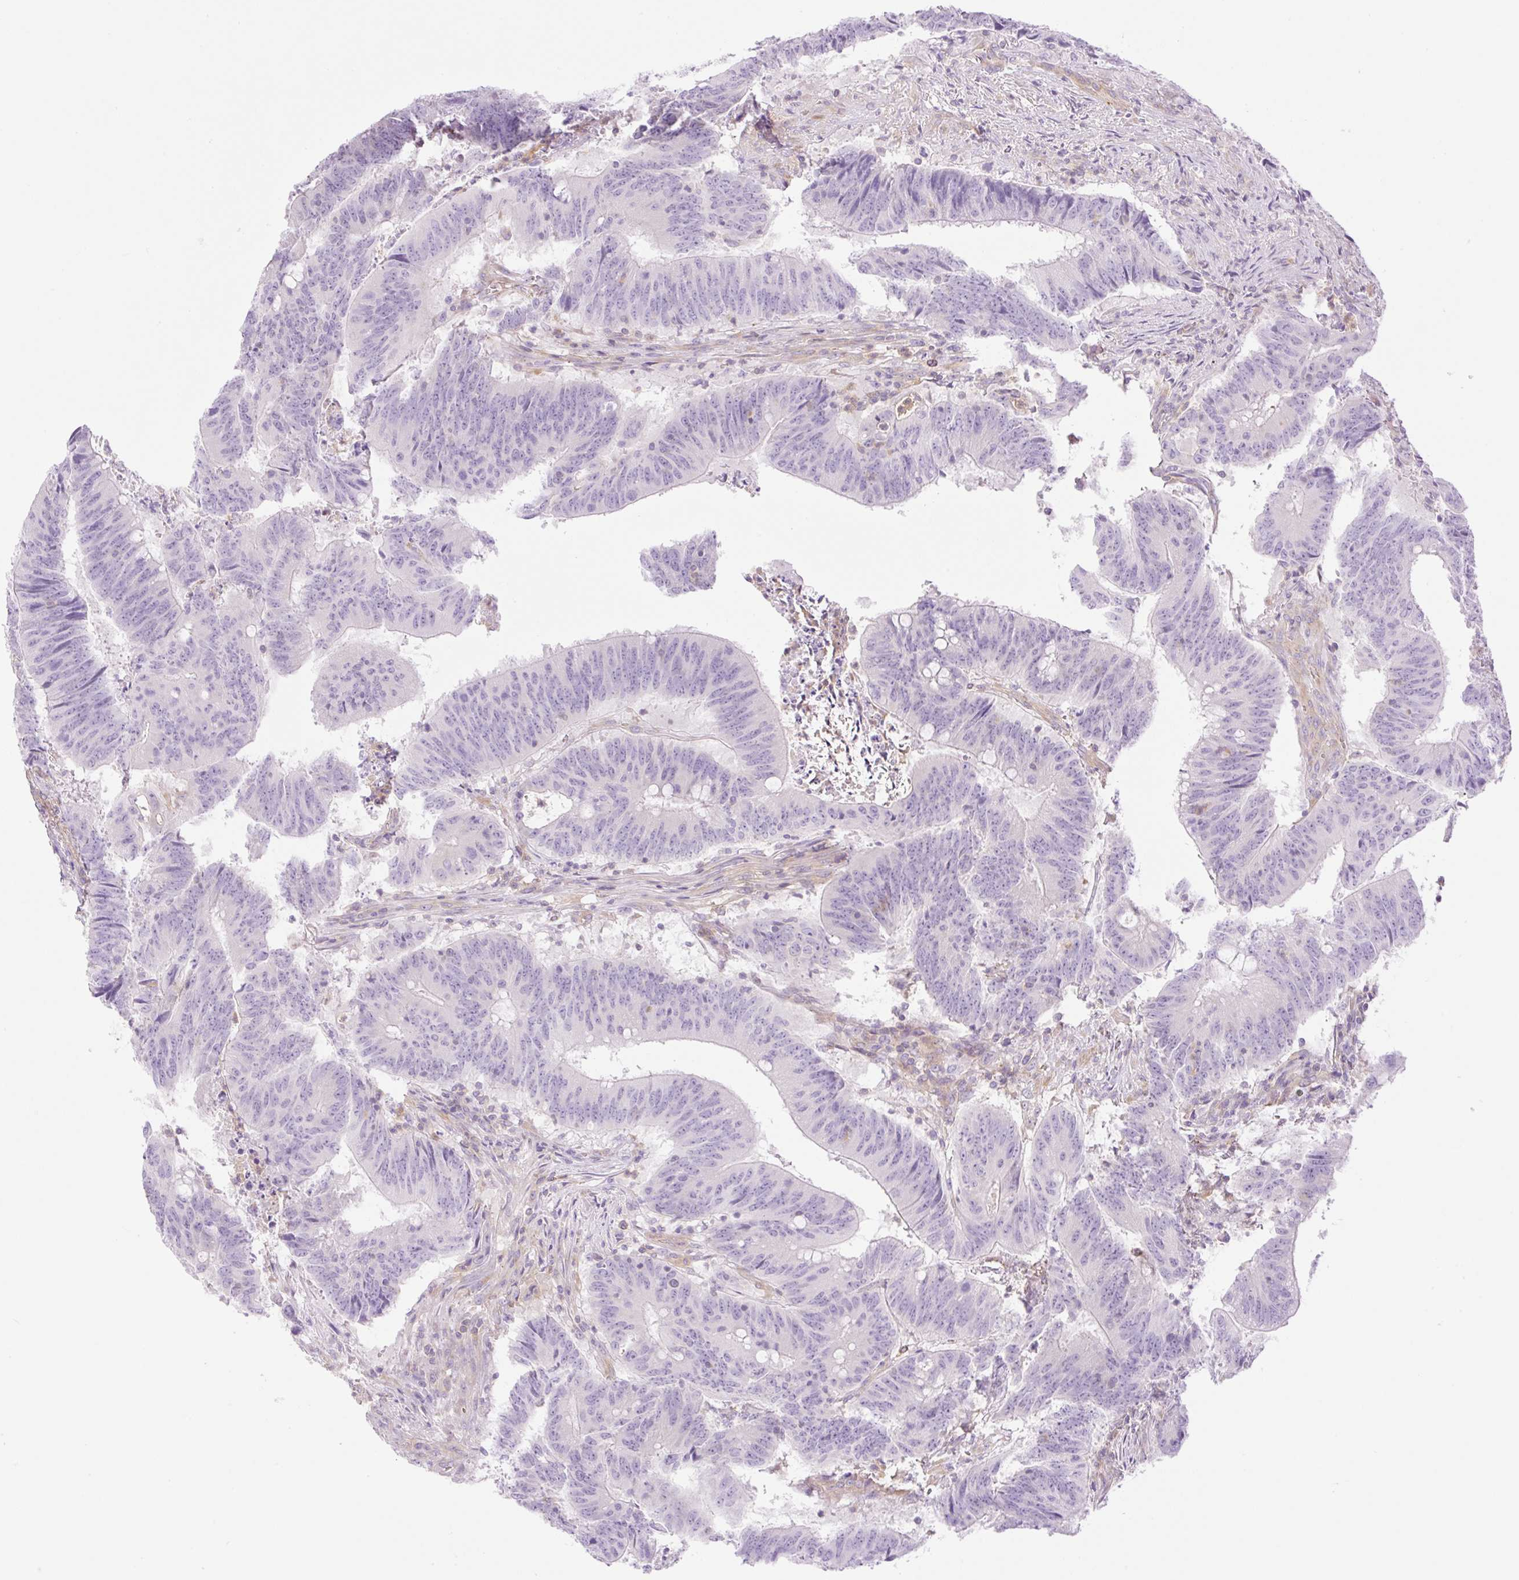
{"staining": {"intensity": "negative", "quantity": "none", "location": "none"}, "tissue": "colorectal cancer", "cell_type": "Tumor cells", "image_type": "cancer", "snomed": [{"axis": "morphology", "description": "Adenocarcinoma, NOS"}, {"axis": "topography", "description": "Colon"}], "caption": "A micrograph of human adenocarcinoma (colorectal) is negative for staining in tumor cells.", "gene": "EHD3", "patient": {"sex": "female", "age": 87}}